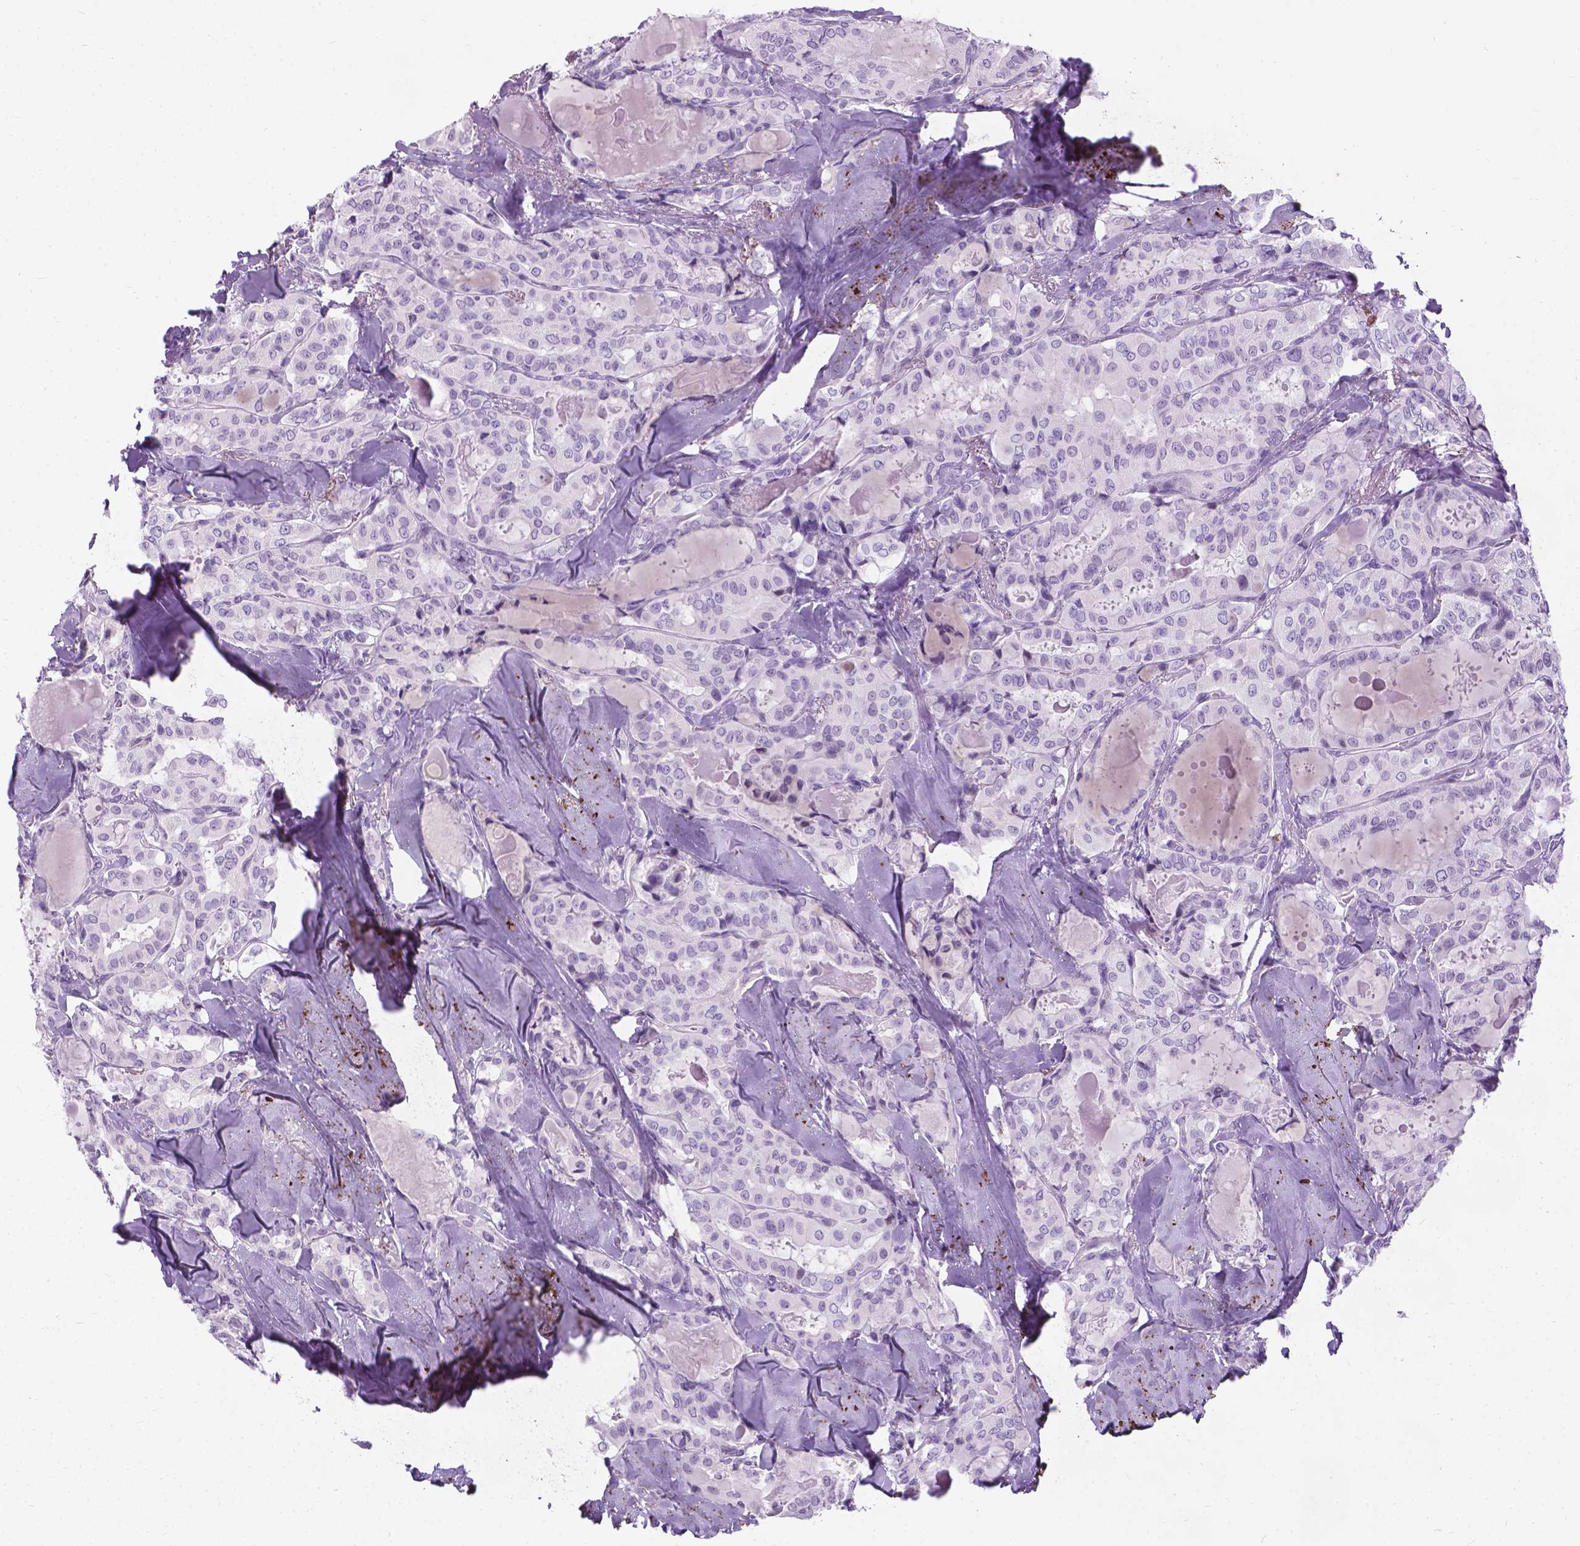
{"staining": {"intensity": "negative", "quantity": "none", "location": "none"}, "tissue": "thyroid cancer", "cell_type": "Tumor cells", "image_type": "cancer", "snomed": [{"axis": "morphology", "description": "Papillary adenocarcinoma, NOS"}, {"axis": "topography", "description": "Thyroid gland"}], "caption": "The image displays no staining of tumor cells in thyroid cancer. (Brightfield microscopy of DAB (3,3'-diaminobenzidine) IHC at high magnification).", "gene": "PROB1", "patient": {"sex": "female", "age": 41}}